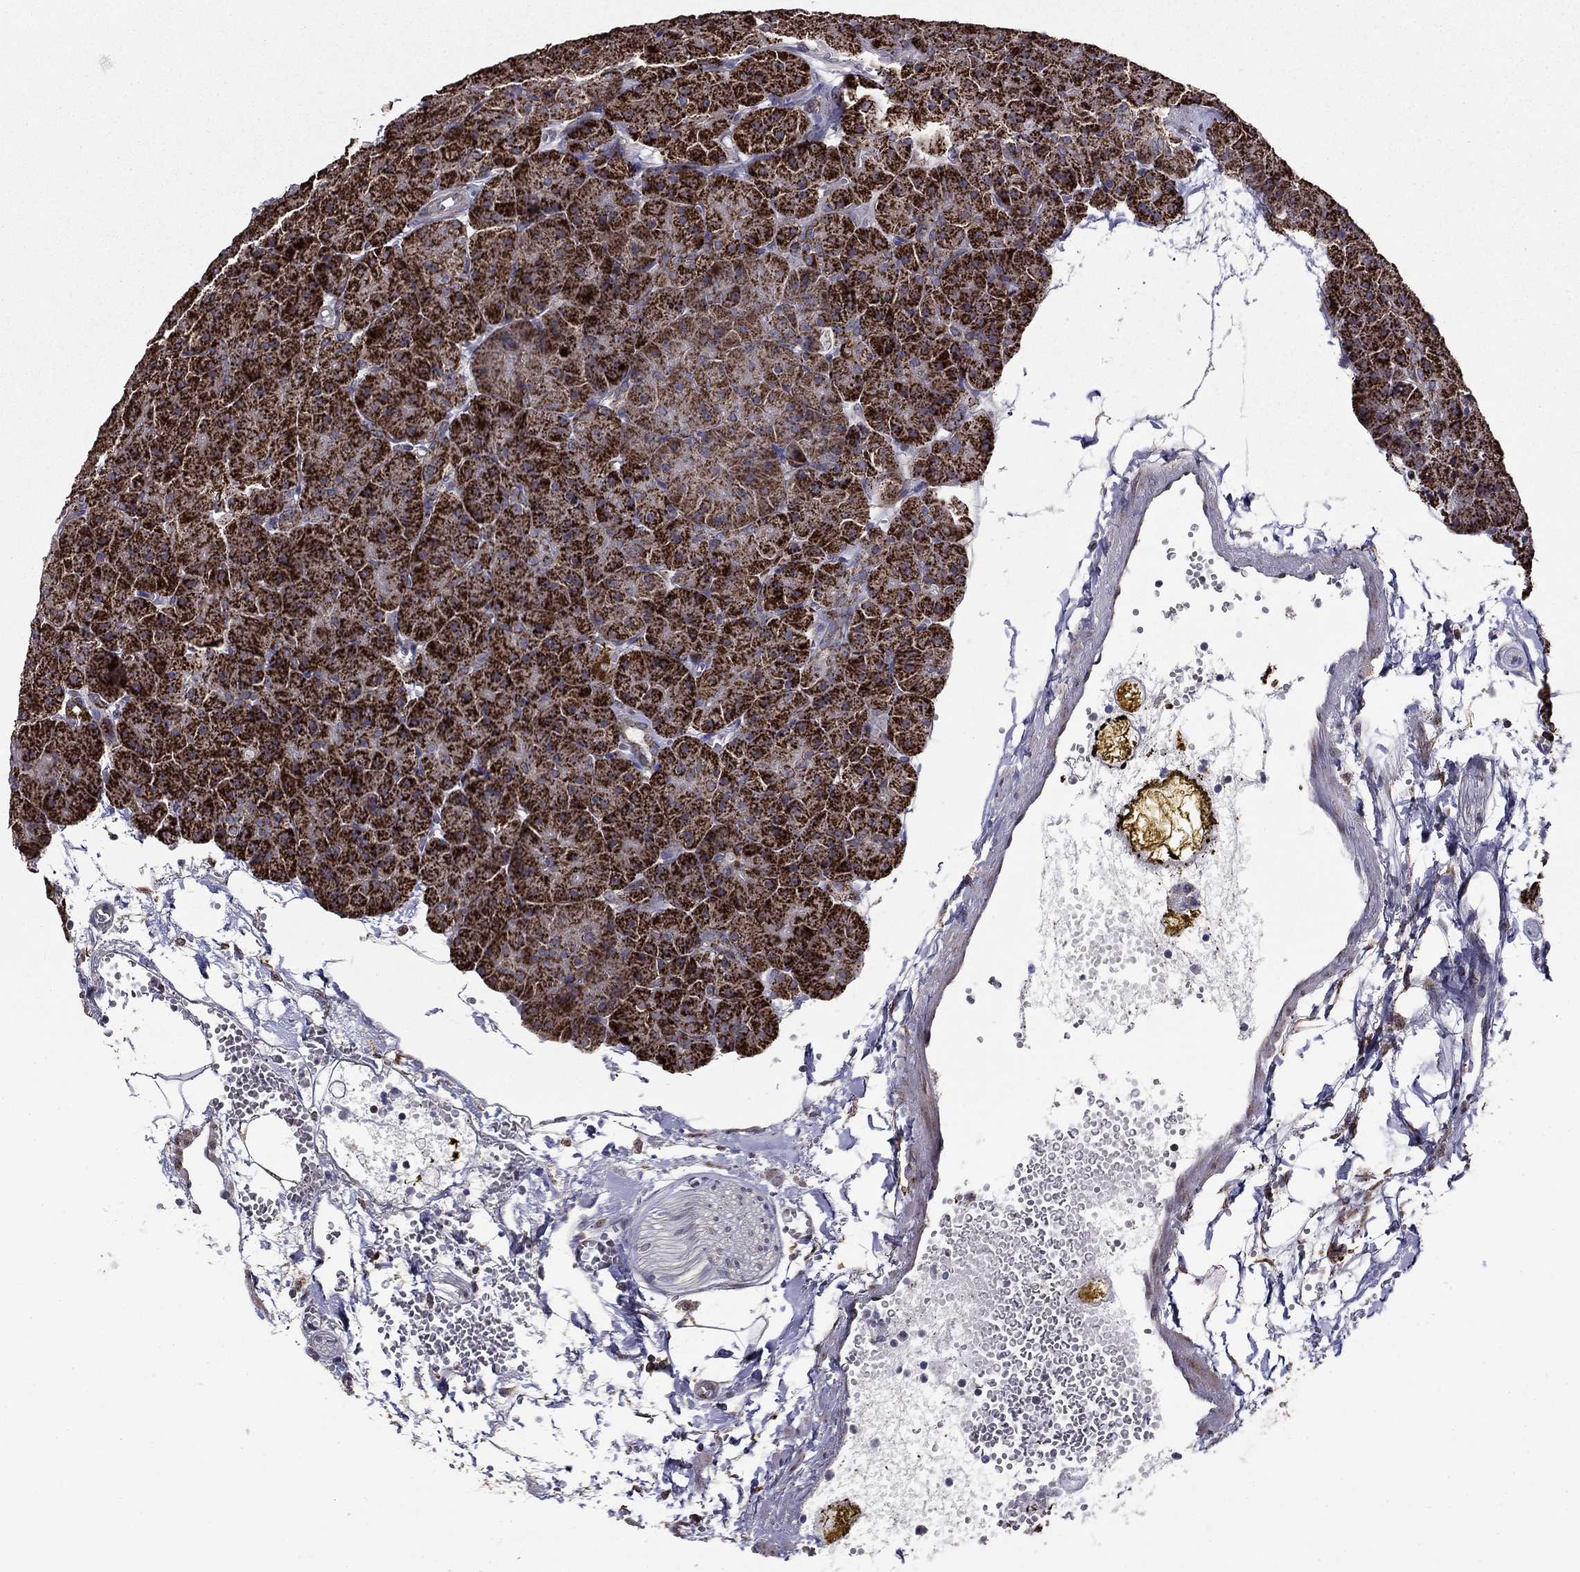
{"staining": {"intensity": "strong", "quantity": ">75%", "location": "cytoplasmic/membranous"}, "tissue": "pancreas", "cell_type": "Exocrine glandular cells", "image_type": "normal", "snomed": [{"axis": "morphology", "description": "Normal tissue, NOS"}, {"axis": "topography", "description": "Pancreas"}], "caption": "This micrograph shows normal pancreas stained with immunohistochemistry (IHC) to label a protein in brown. The cytoplasmic/membranous of exocrine glandular cells show strong positivity for the protein. Nuclei are counter-stained blue.", "gene": "NKIRAS1", "patient": {"sex": "male", "age": 61}}